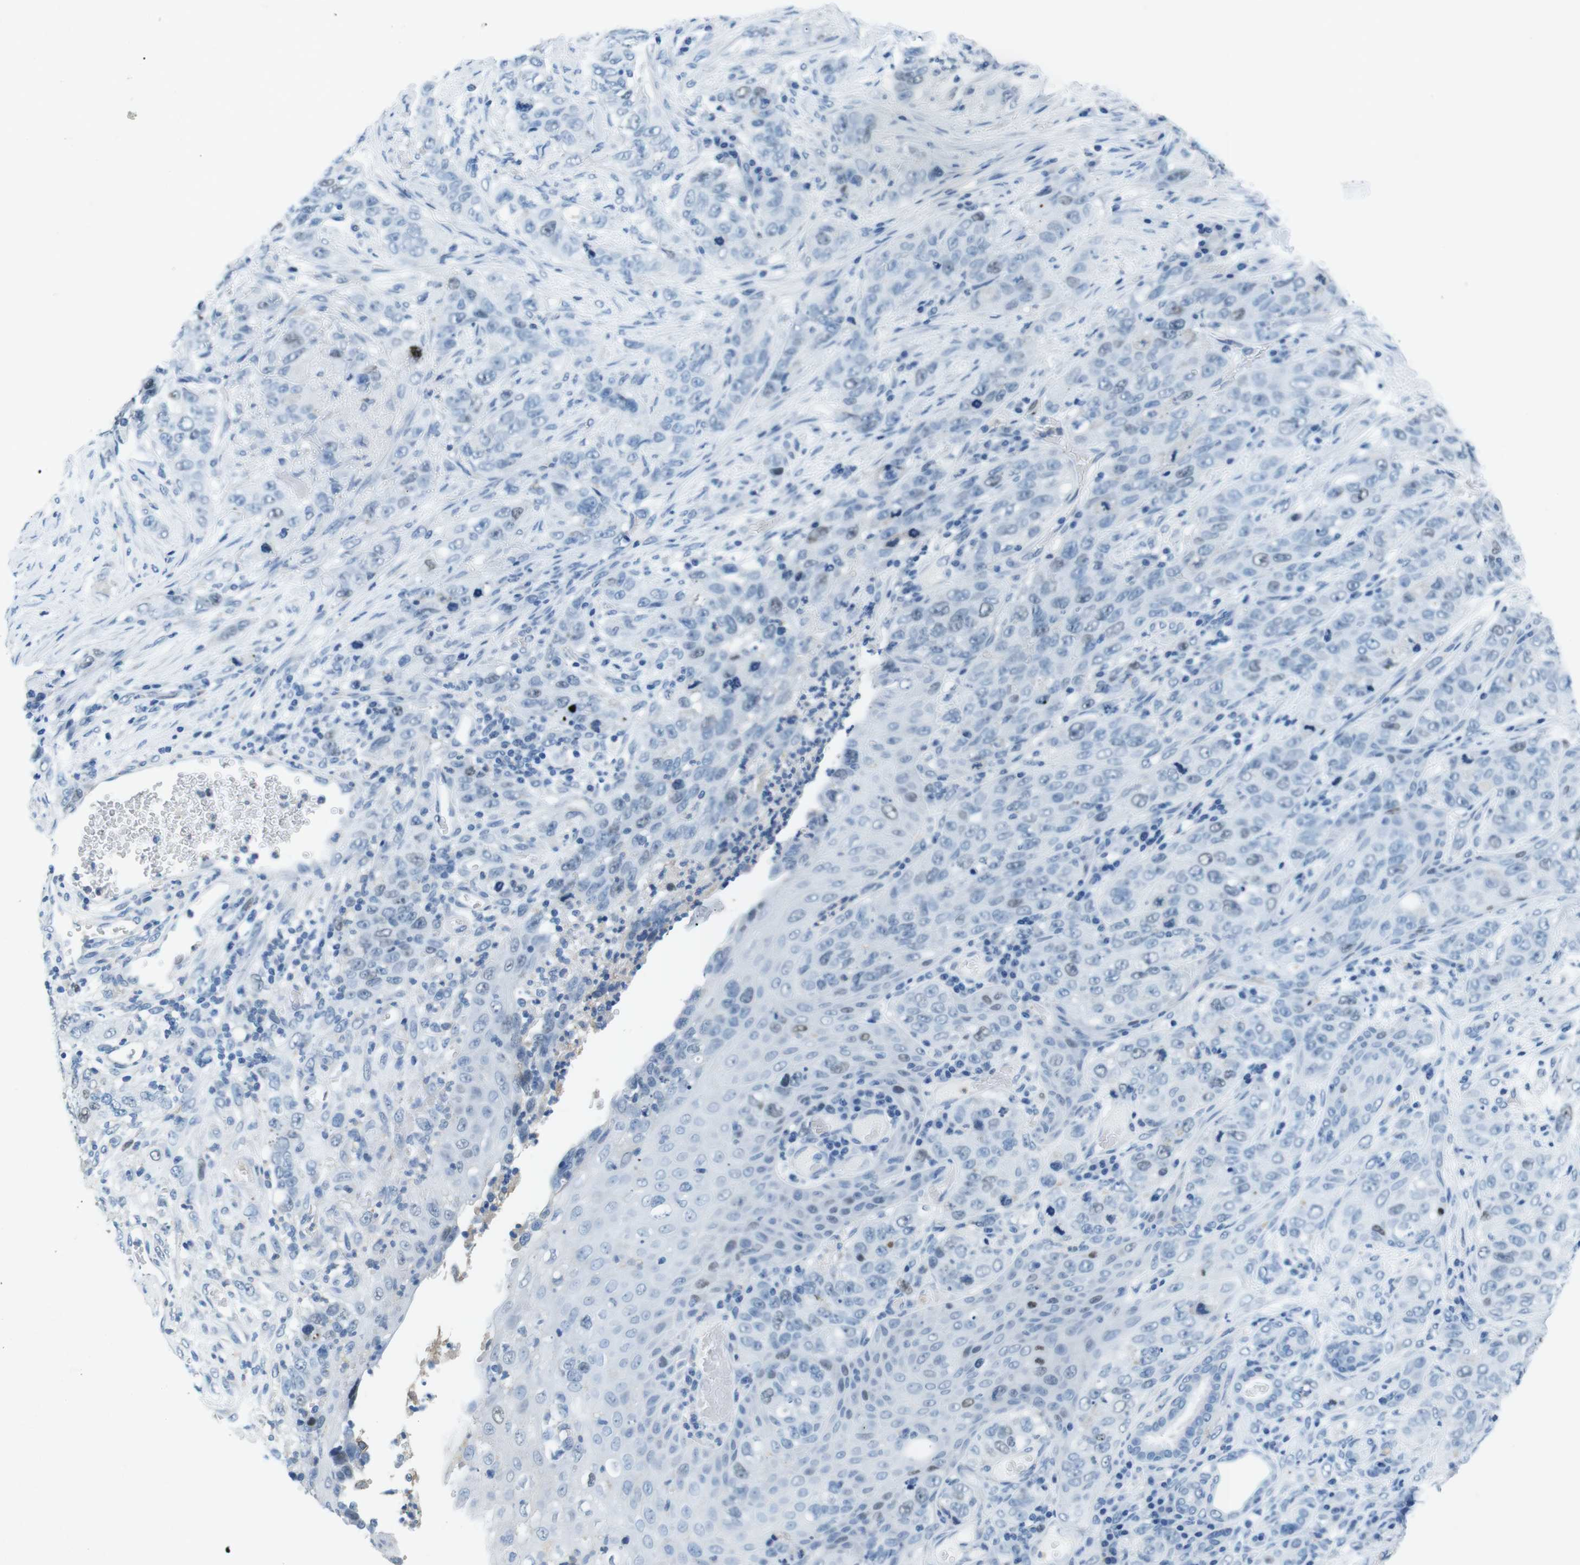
{"staining": {"intensity": "negative", "quantity": "none", "location": "none"}, "tissue": "stomach cancer", "cell_type": "Tumor cells", "image_type": "cancer", "snomed": [{"axis": "morphology", "description": "Adenocarcinoma, NOS"}, {"axis": "topography", "description": "Stomach"}], "caption": "Immunohistochemistry (IHC) image of neoplastic tissue: human stomach cancer stained with DAB demonstrates no significant protein staining in tumor cells. The staining is performed using DAB brown chromogen with nuclei counter-stained in using hematoxylin.", "gene": "CTAG1B", "patient": {"sex": "male", "age": 48}}